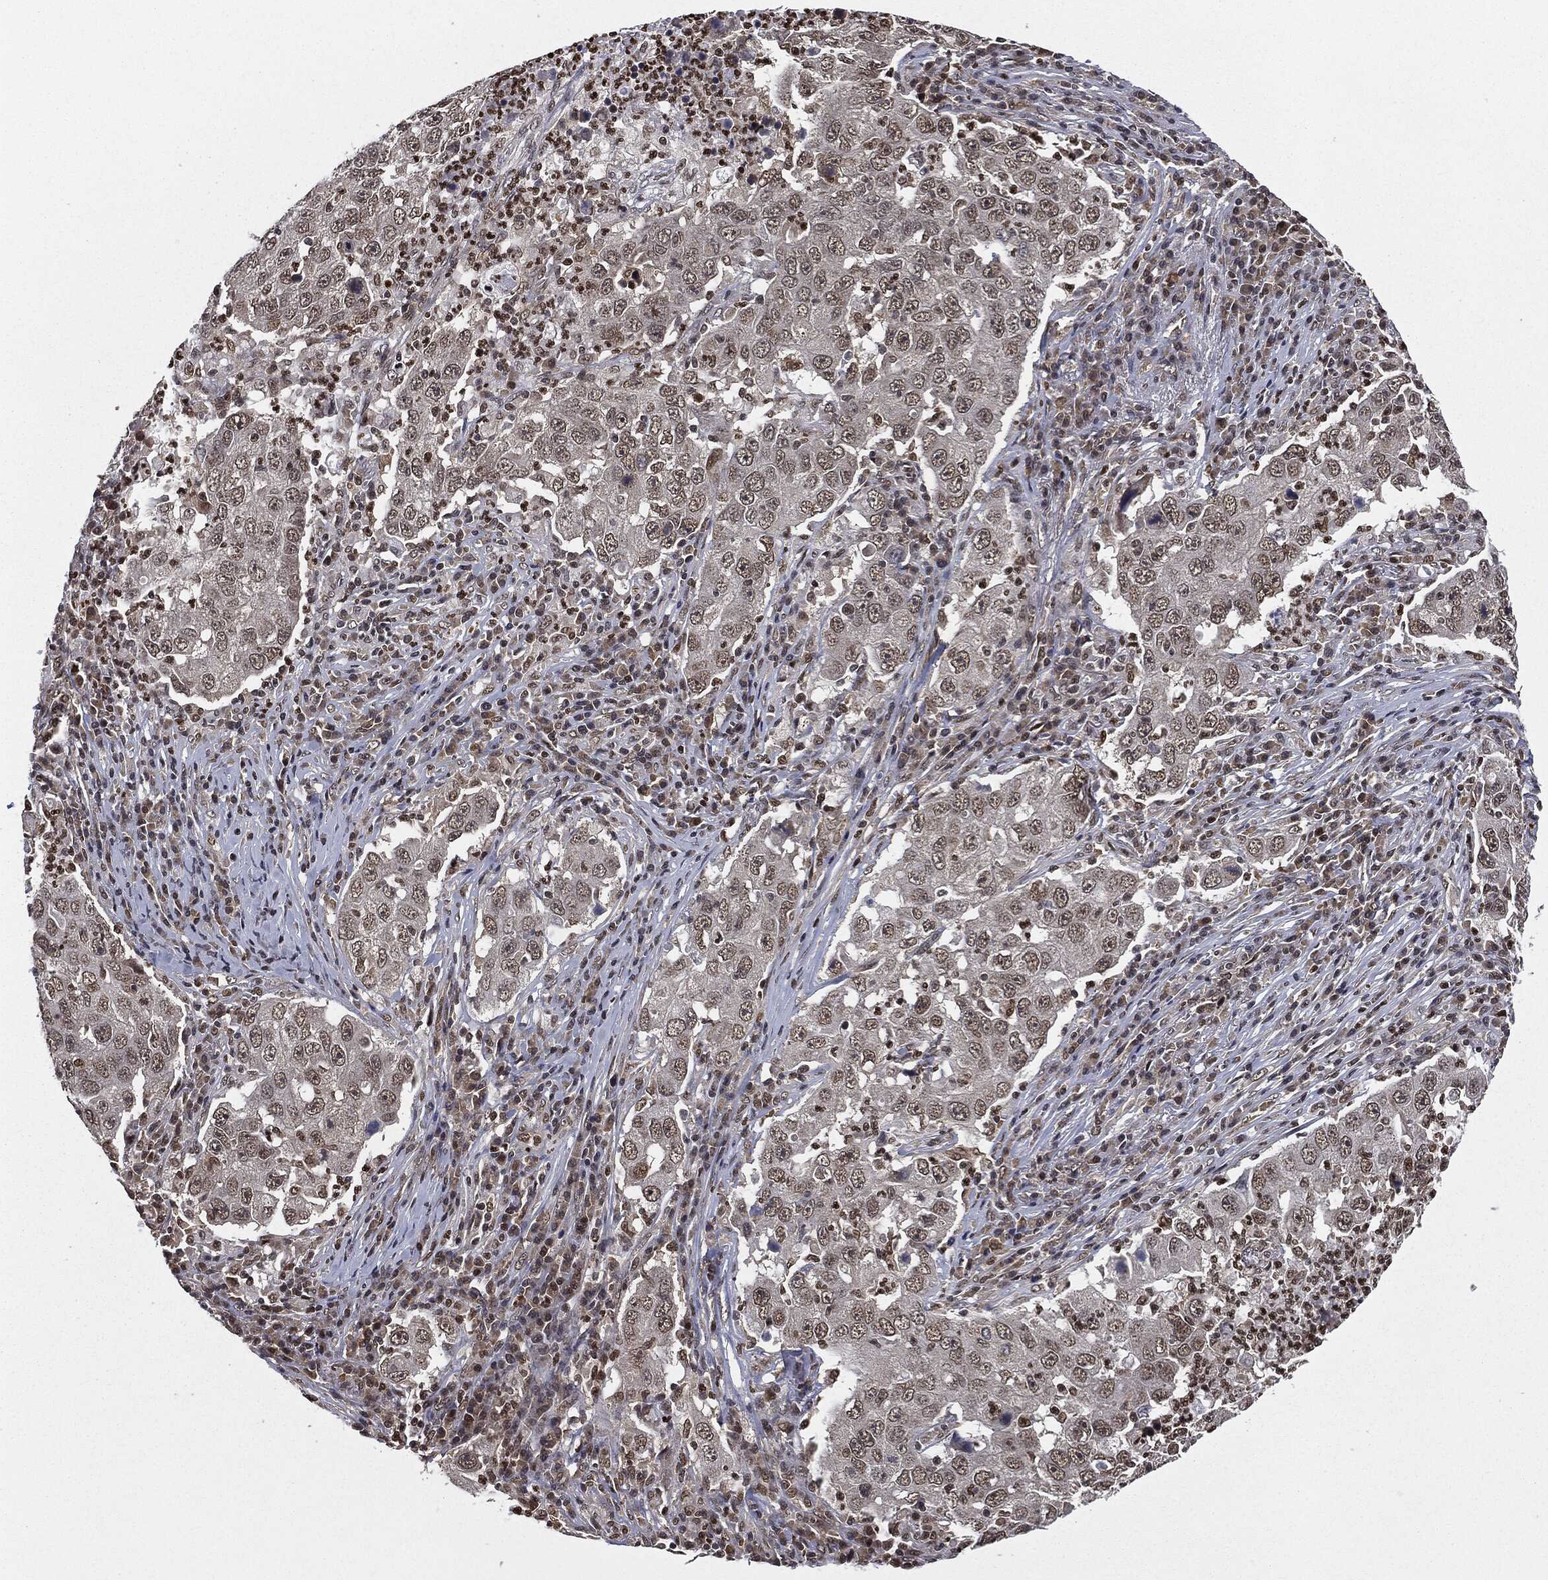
{"staining": {"intensity": "weak", "quantity": "25%-75%", "location": "nuclear"}, "tissue": "lung cancer", "cell_type": "Tumor cells", "image_type": "cancer", "snomed": [{"axis": "morphology", "description": "Adenocarcinoma, NOS"}, {"axis": "topography", "description": "Lung"}], "caption": "High-power microscopy captured an immunohistochemistry (IHC) image of lung cancer (adenocarcinoma), revealing weak nuclear staining in approximately 25%-75% of tumor cells.", "gene": "TBC1D22A", "patient": {"sex": "male", "age": 73}}